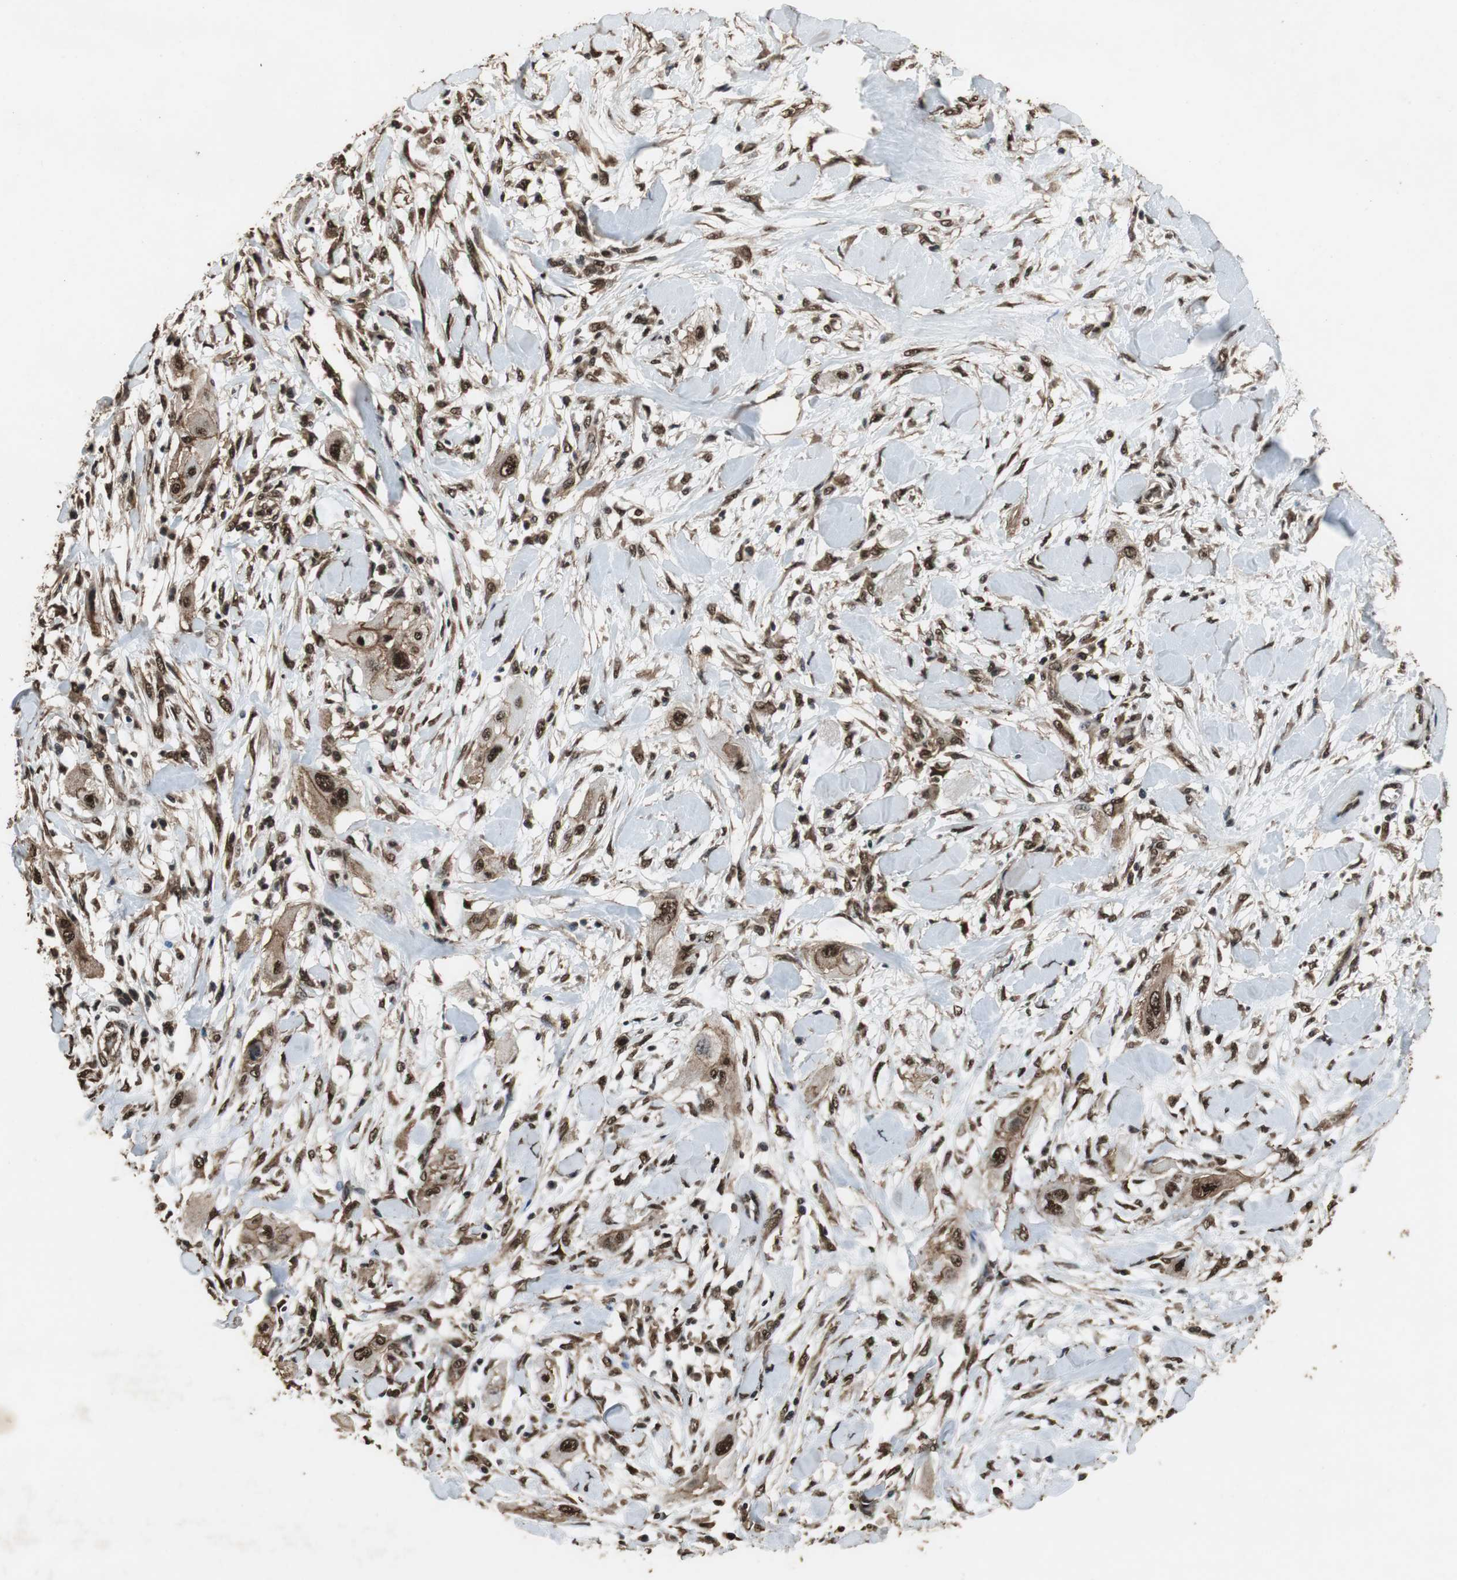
{"staining": {"intensity": "strong", "quantity": ">75%", "location": "cytoplasmic/membranous,nuclear"}, "tissue": "lung cancer", "cell_type": "Tumor cells", "image_type": "cancer", "snomed": [{"axis": "morphology", "description": "Squamous cell carcinoma, NOS"}, {"axis": "topography", "description": "Lung"}], "caption": "A brown stain highlights strong cytoplasmic/membranous and nuclear positivity of a protein in squamous cell carcinoma (lung) tumor cells.", "gene": "ZNF18", "patient": {"sex": "female", "age": 47}}